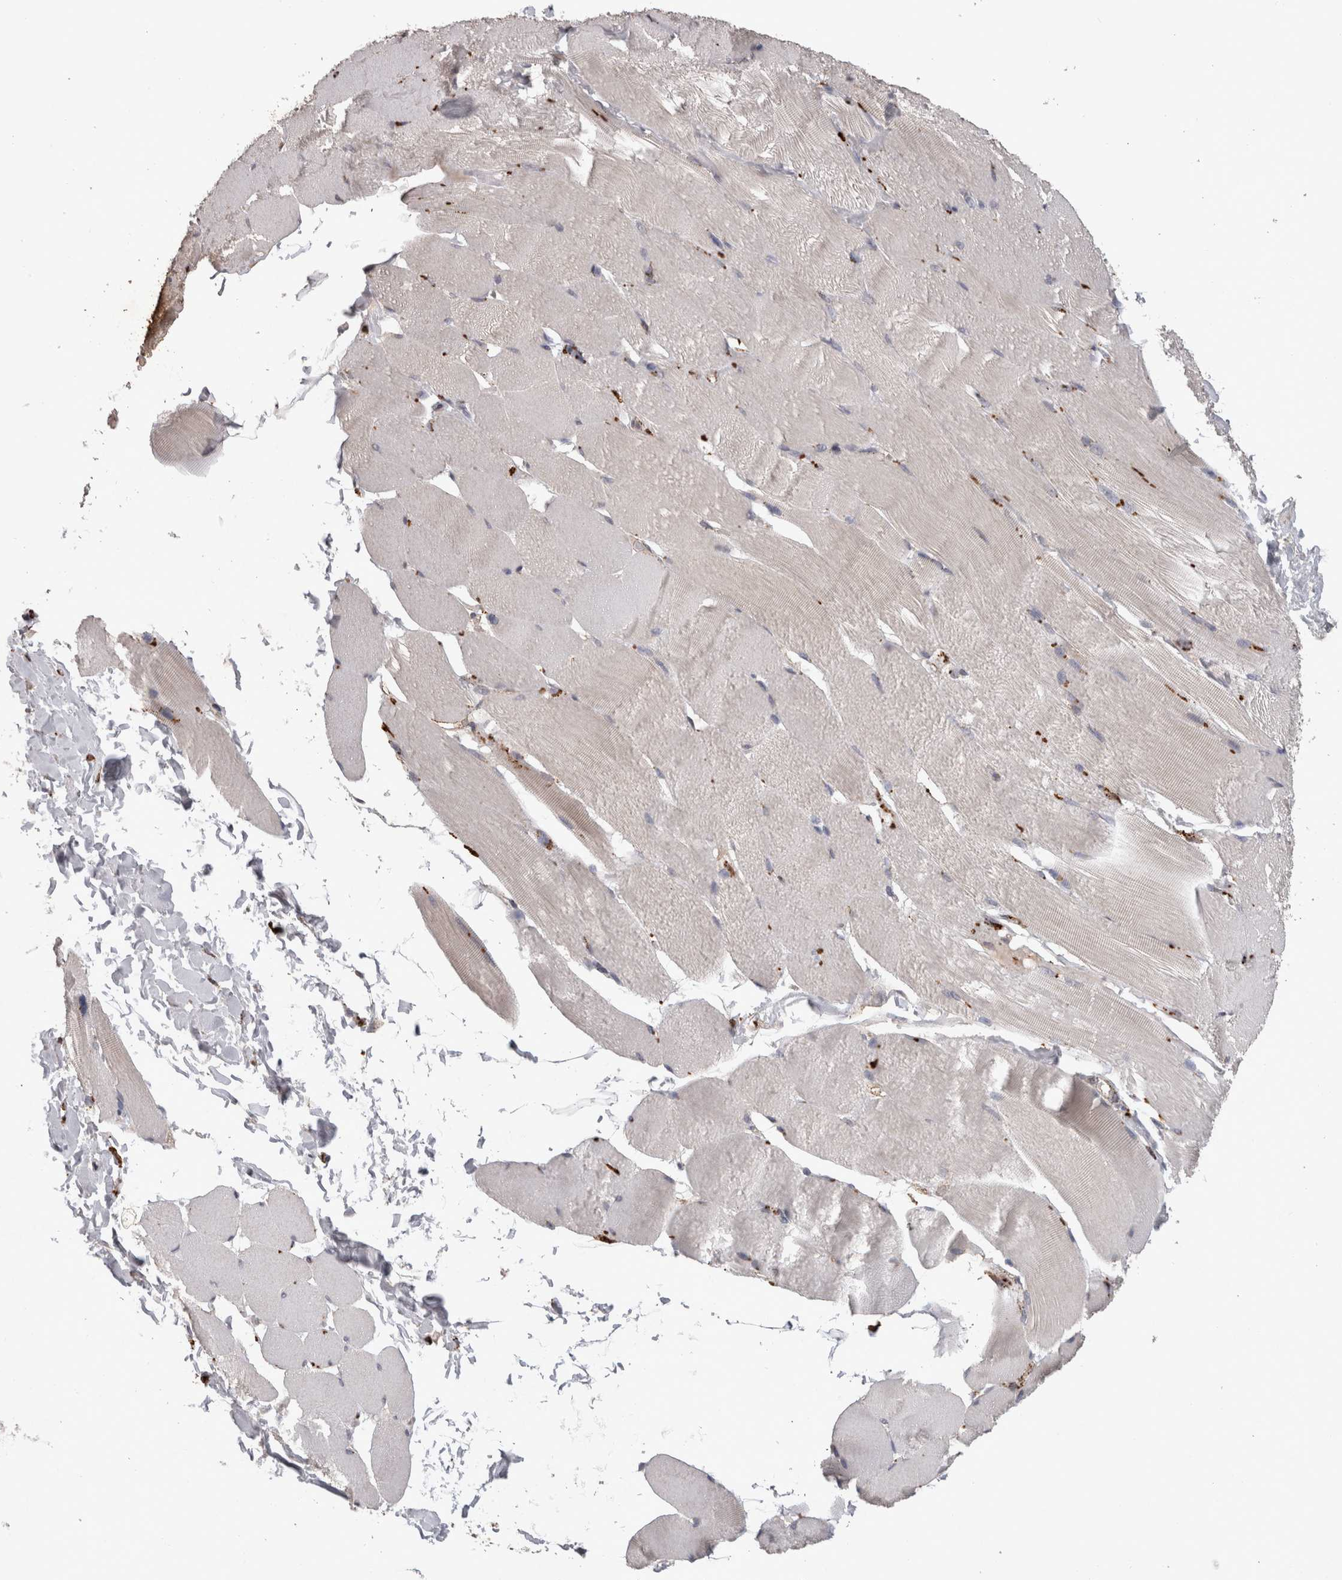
{"staining": {"intensity": "moderate", "quantity": "<25%", "location": "cytoplasmic/membranous"}, "tissue": "skeletal muscle", "cell_type": "Myocytes", "image_type": "normal", "snomed": [{"axis": "morphology", "description": "Normal tissue, NOS"}, {"axis": "topography", "description": "Skin"}, {"axis": "topography", "description": "Skeletal muscle"}], "caption": "Moderate cytoplasmic/membranous protein staining is present in about <25% of myocytes in skeletal muscle. The staining was performed using DAB, with brown indicating positive protein expression. Nuclei are stained blue with hematoxylin.", "gene": "CTSZ", "patient": {"sex": "male", "age": 83}}